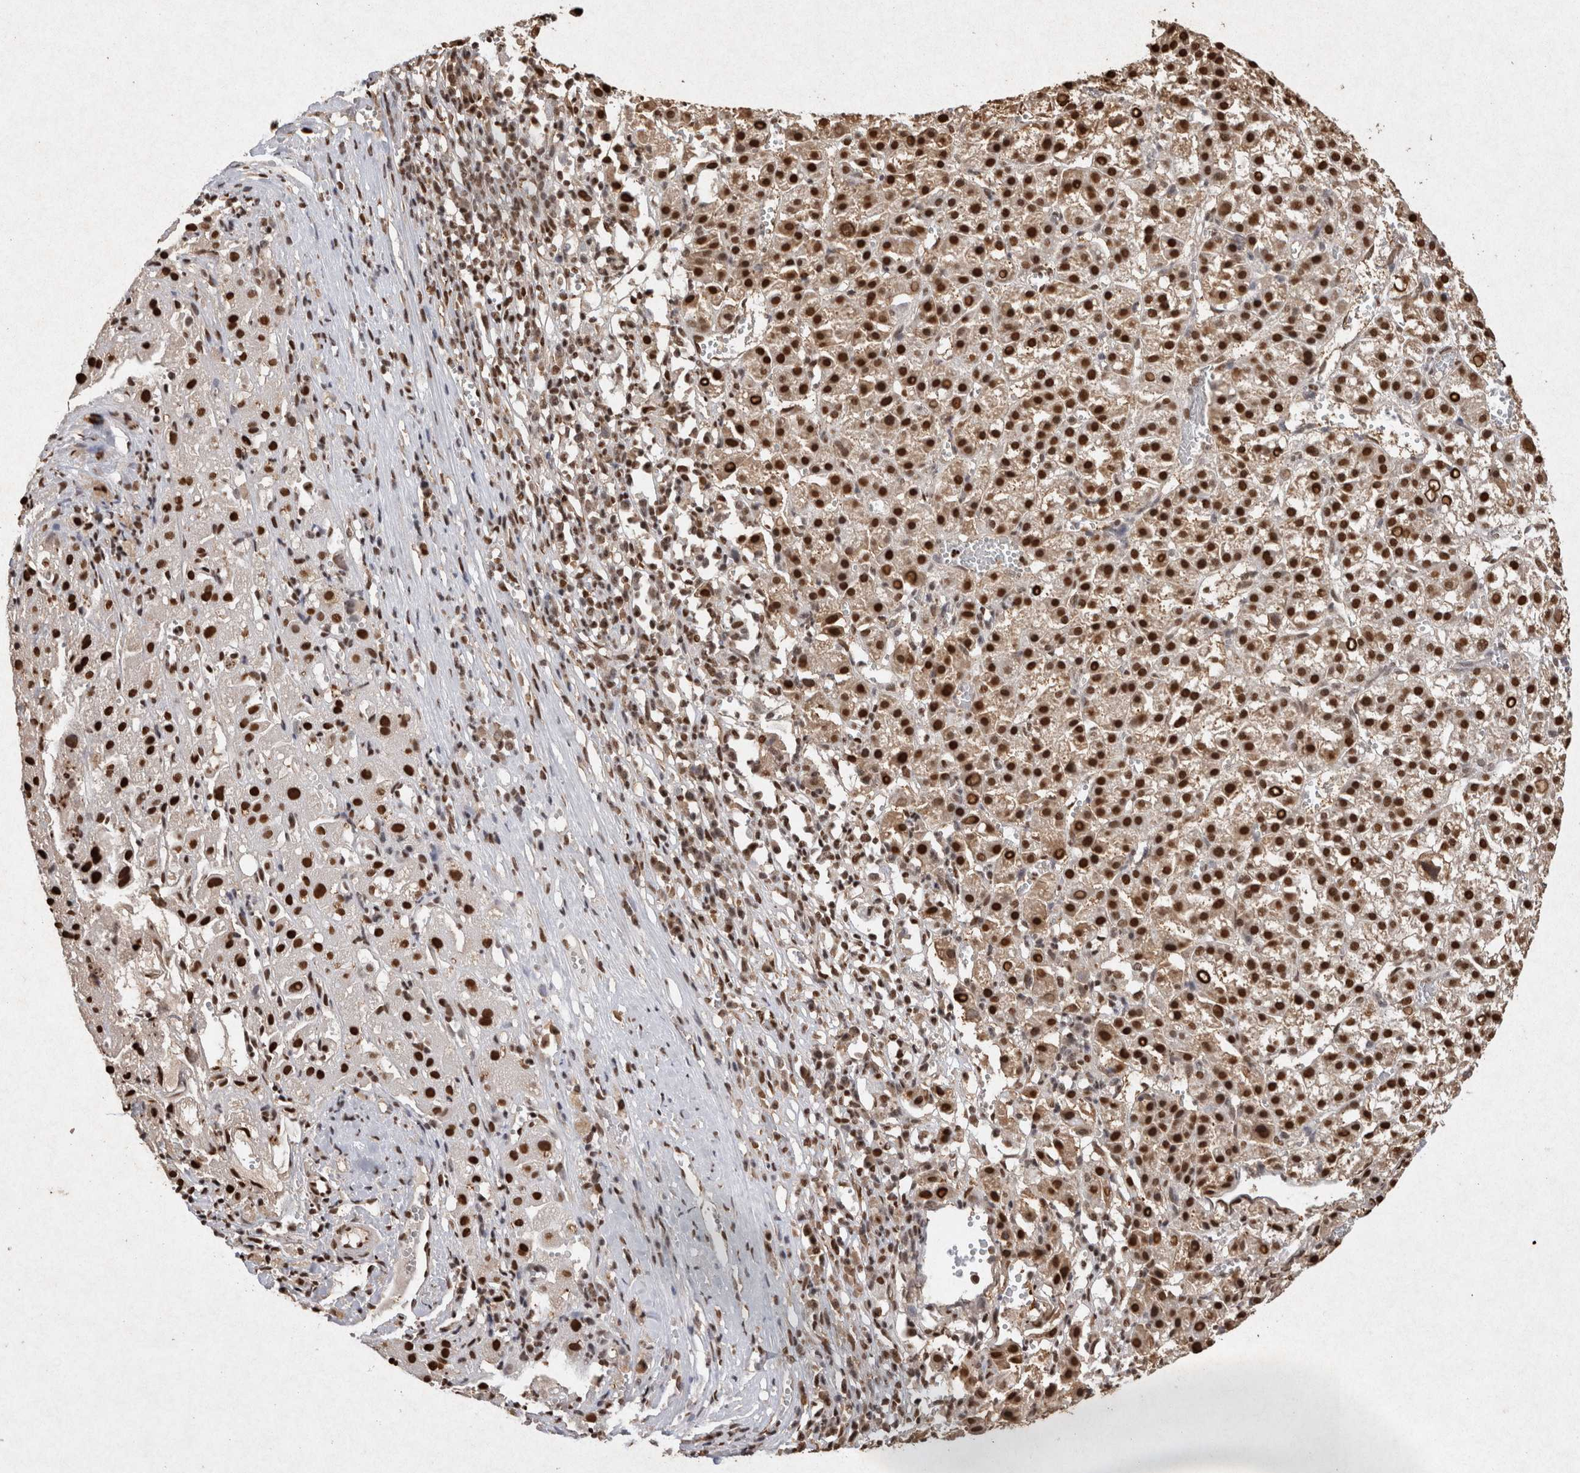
{"staining": {"intensity": "strong", "quantity": ">75%", "location": "nuclear"}, "tissue": "liver cancer", "cell_type": "Tumor cells", "image_type": "cancer", "snomed": [{"axis": "morphology", "description": "Carcinoma, Hepatocellular, NOS"}, {"axis": "topography", "description": "Liver"}], "caption": "There is high levels of strong nuclear expression in tumor cells of hepatocellular carcinoma (liver), as demonstrated by immunohistochemical staining (brown color).", "gene": "HDGF", "patient": {"sex": "female", "age": 58}}